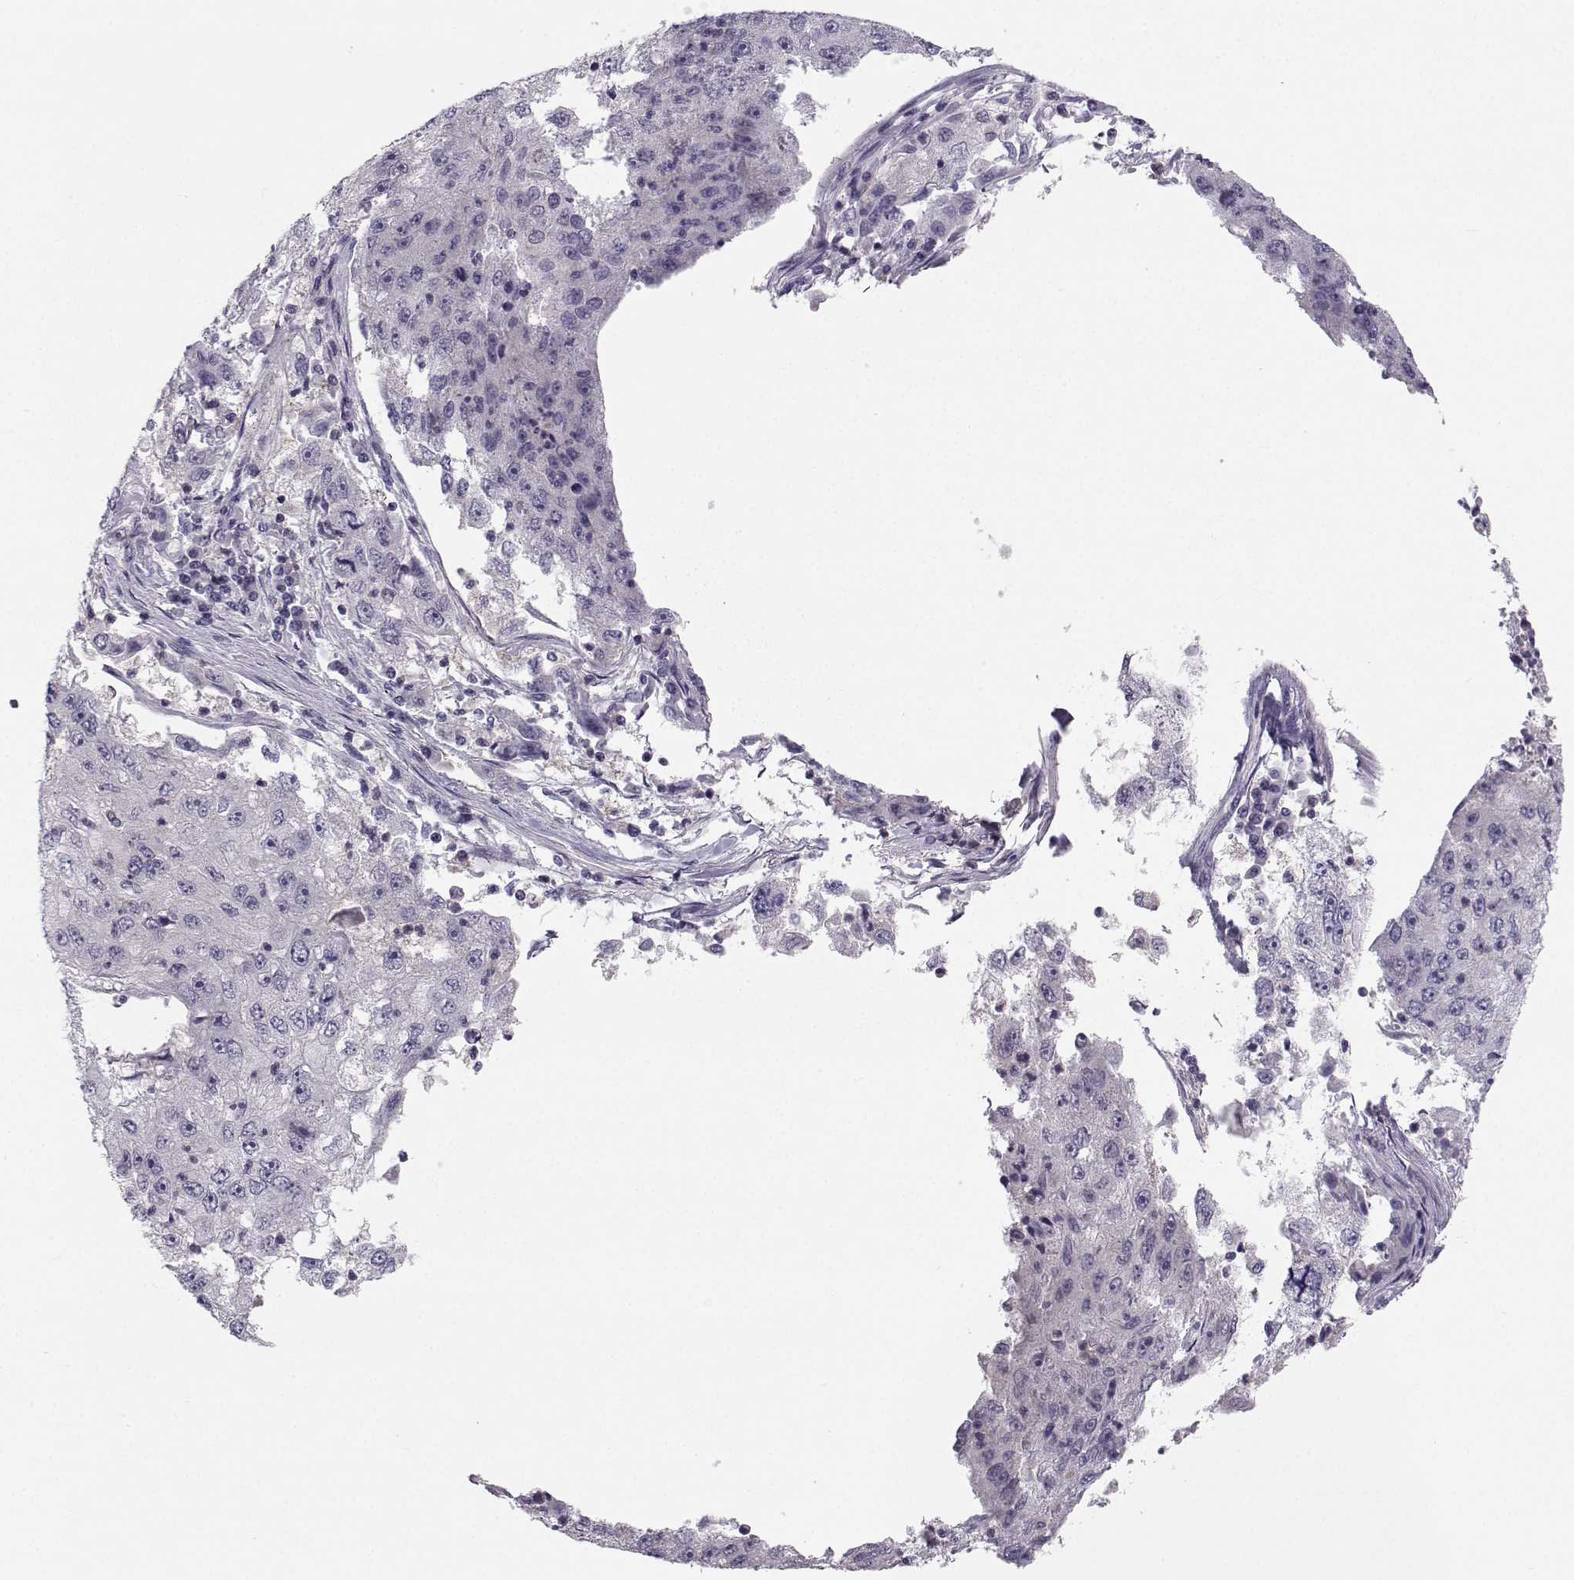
{"staining": {"intensity": "negative", "quantity": "none", "location": "none"}, "tissue": "cervical cancer", "cell_type": "Tumor cells", "image_type": "cancer", "snomed": [{"axis": "morphology", "description": "Squamous cell carcinoma, NOS"}, {"axis": "topography", "description": "Cervix"}], "caption": "An immunohistochemistry (IHC) micrograph of cervical cancer is shown. There is no staining in tumor cells of cervical cancer.", "gene": "MROH7", "patient": {"sex": "female", "age": 36}}